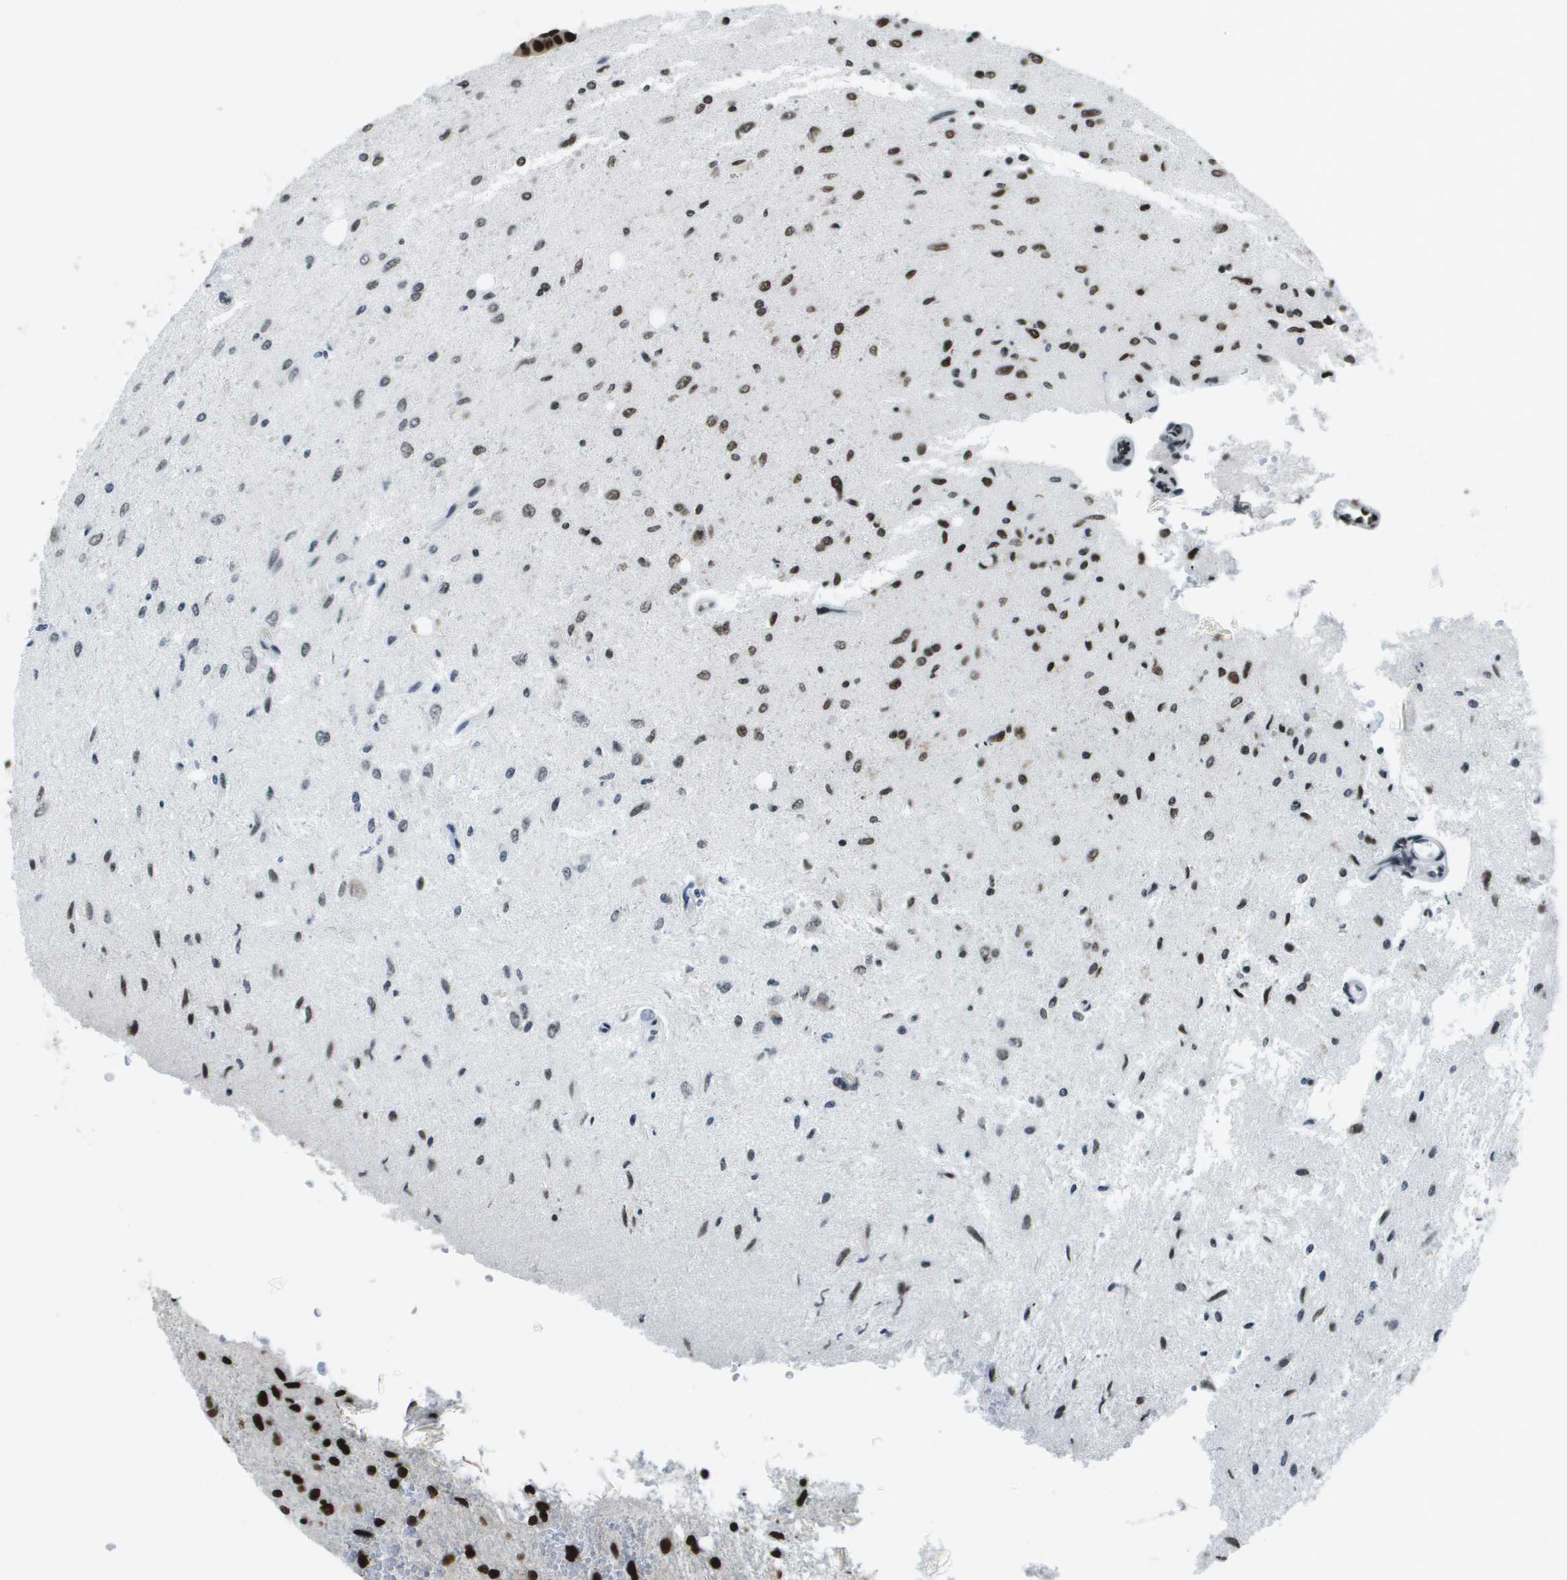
{"staining": {"intensity": "strong", "quantity": ">75%", "location": "nuclear"}, "tissue": "glioma", "cell_type": "Tumor cells", "image_type": "cancer", "snomed": [{"axis": "morphology", "description": "Glioma, malignant, Low grade"}, {"axis": "topography", "description": "Brain"}], "caption": "Malignant low-grade glioma stained for a protein (brown) displays strong nuclear positive positivity in approximately >75% of tumor cells.", "gene": "GLYR1", "patient": {"sex": "male", "age": 77}}